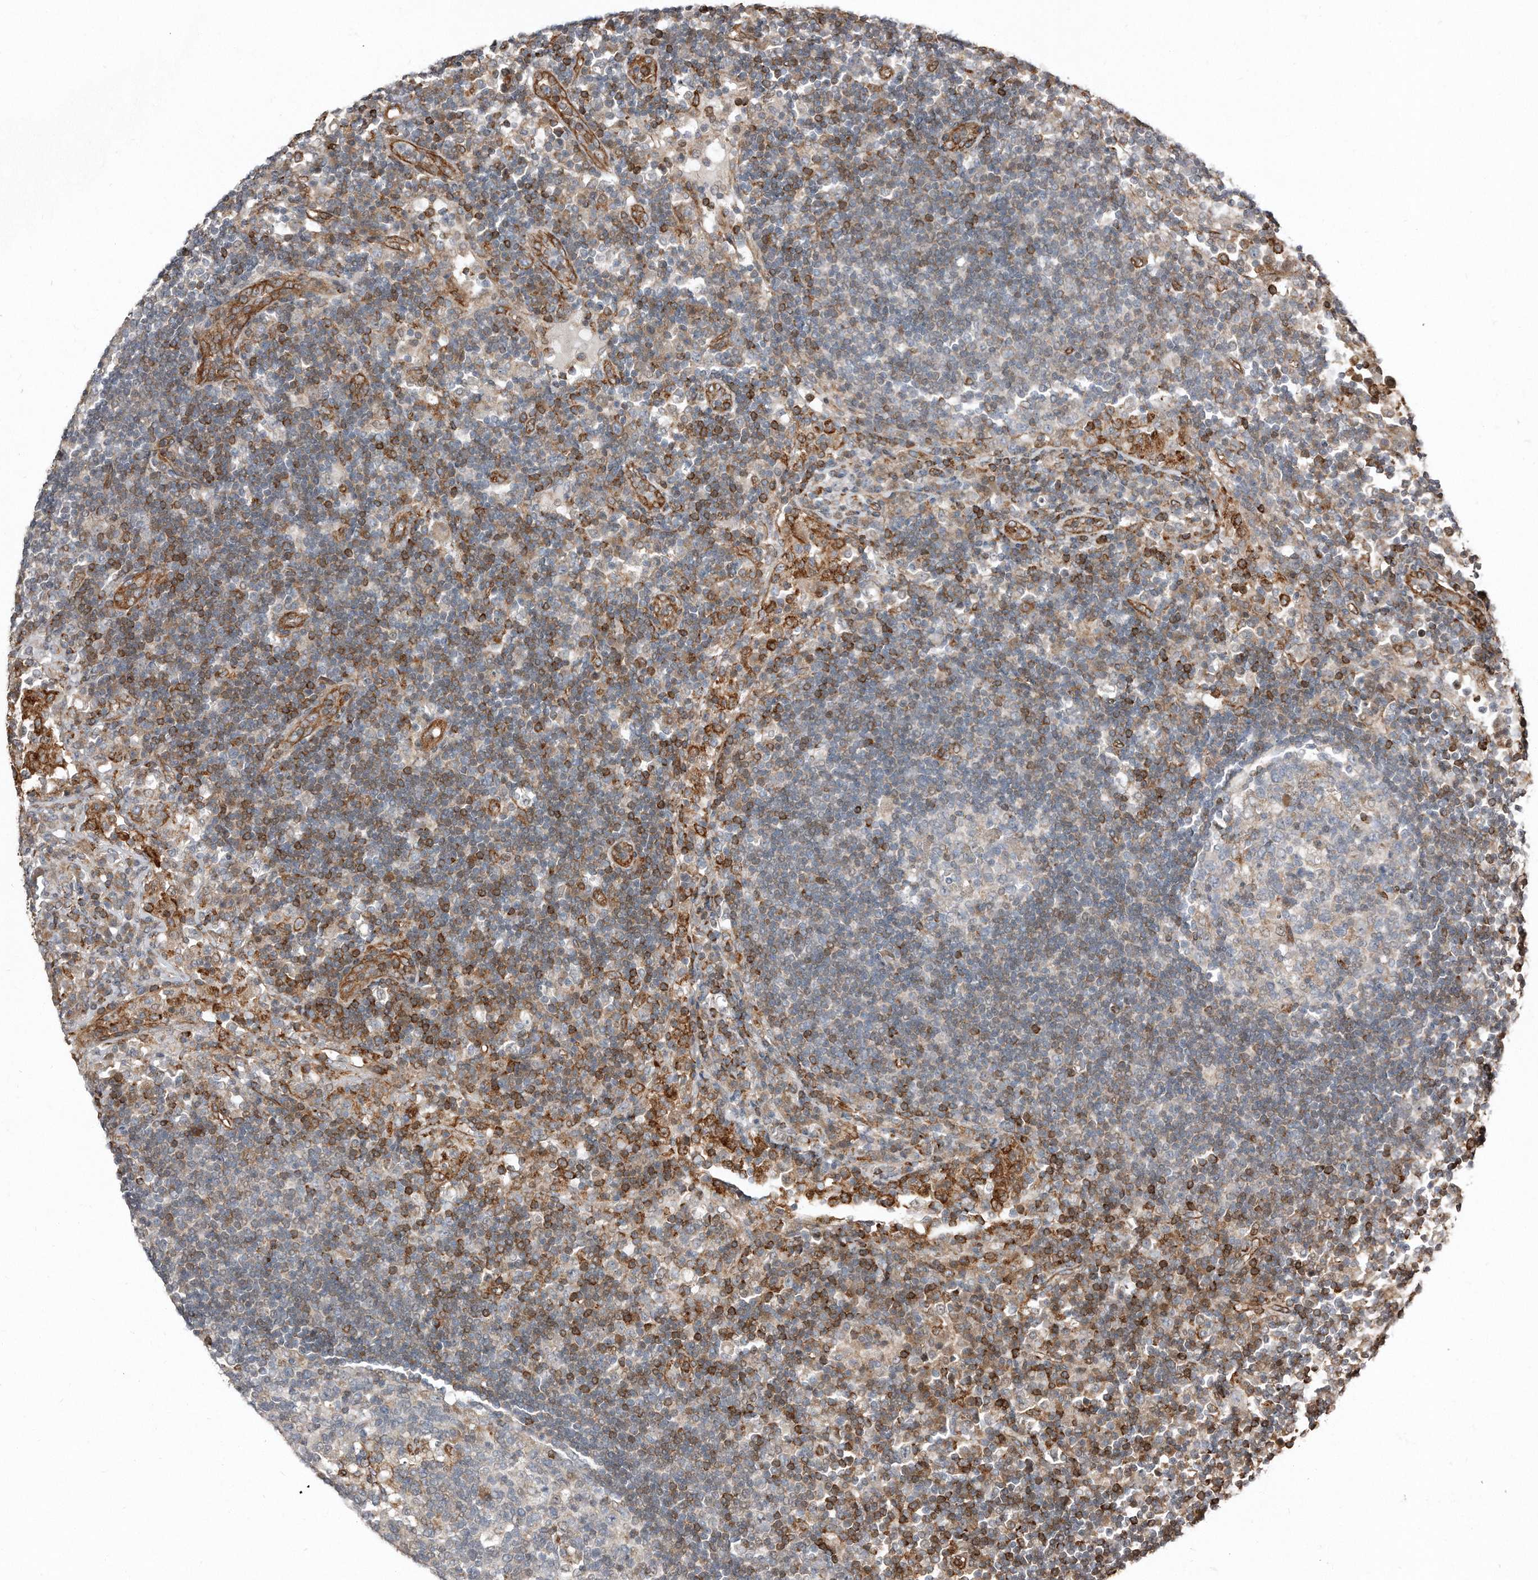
{"staining": {"intensity": "negative", "quantity": "none", "location": "none"}, "tissue": "lymph node", "cell_type": "Germinal center cells", "image_type": "normal", "snomed": [{"axis": "morphology", "description": "Normal tissue, NOS"}, {"axis": "topography", "description": "Lymph node"}], "caption": "Immunohistochemistry (IHC) photomicrograph of benign human lymph node stained for a protein (brown), which exhibits no expression in germinal center cells.", "gene": "SNAP47", "patient": {"sex": "female", "age": 53}}